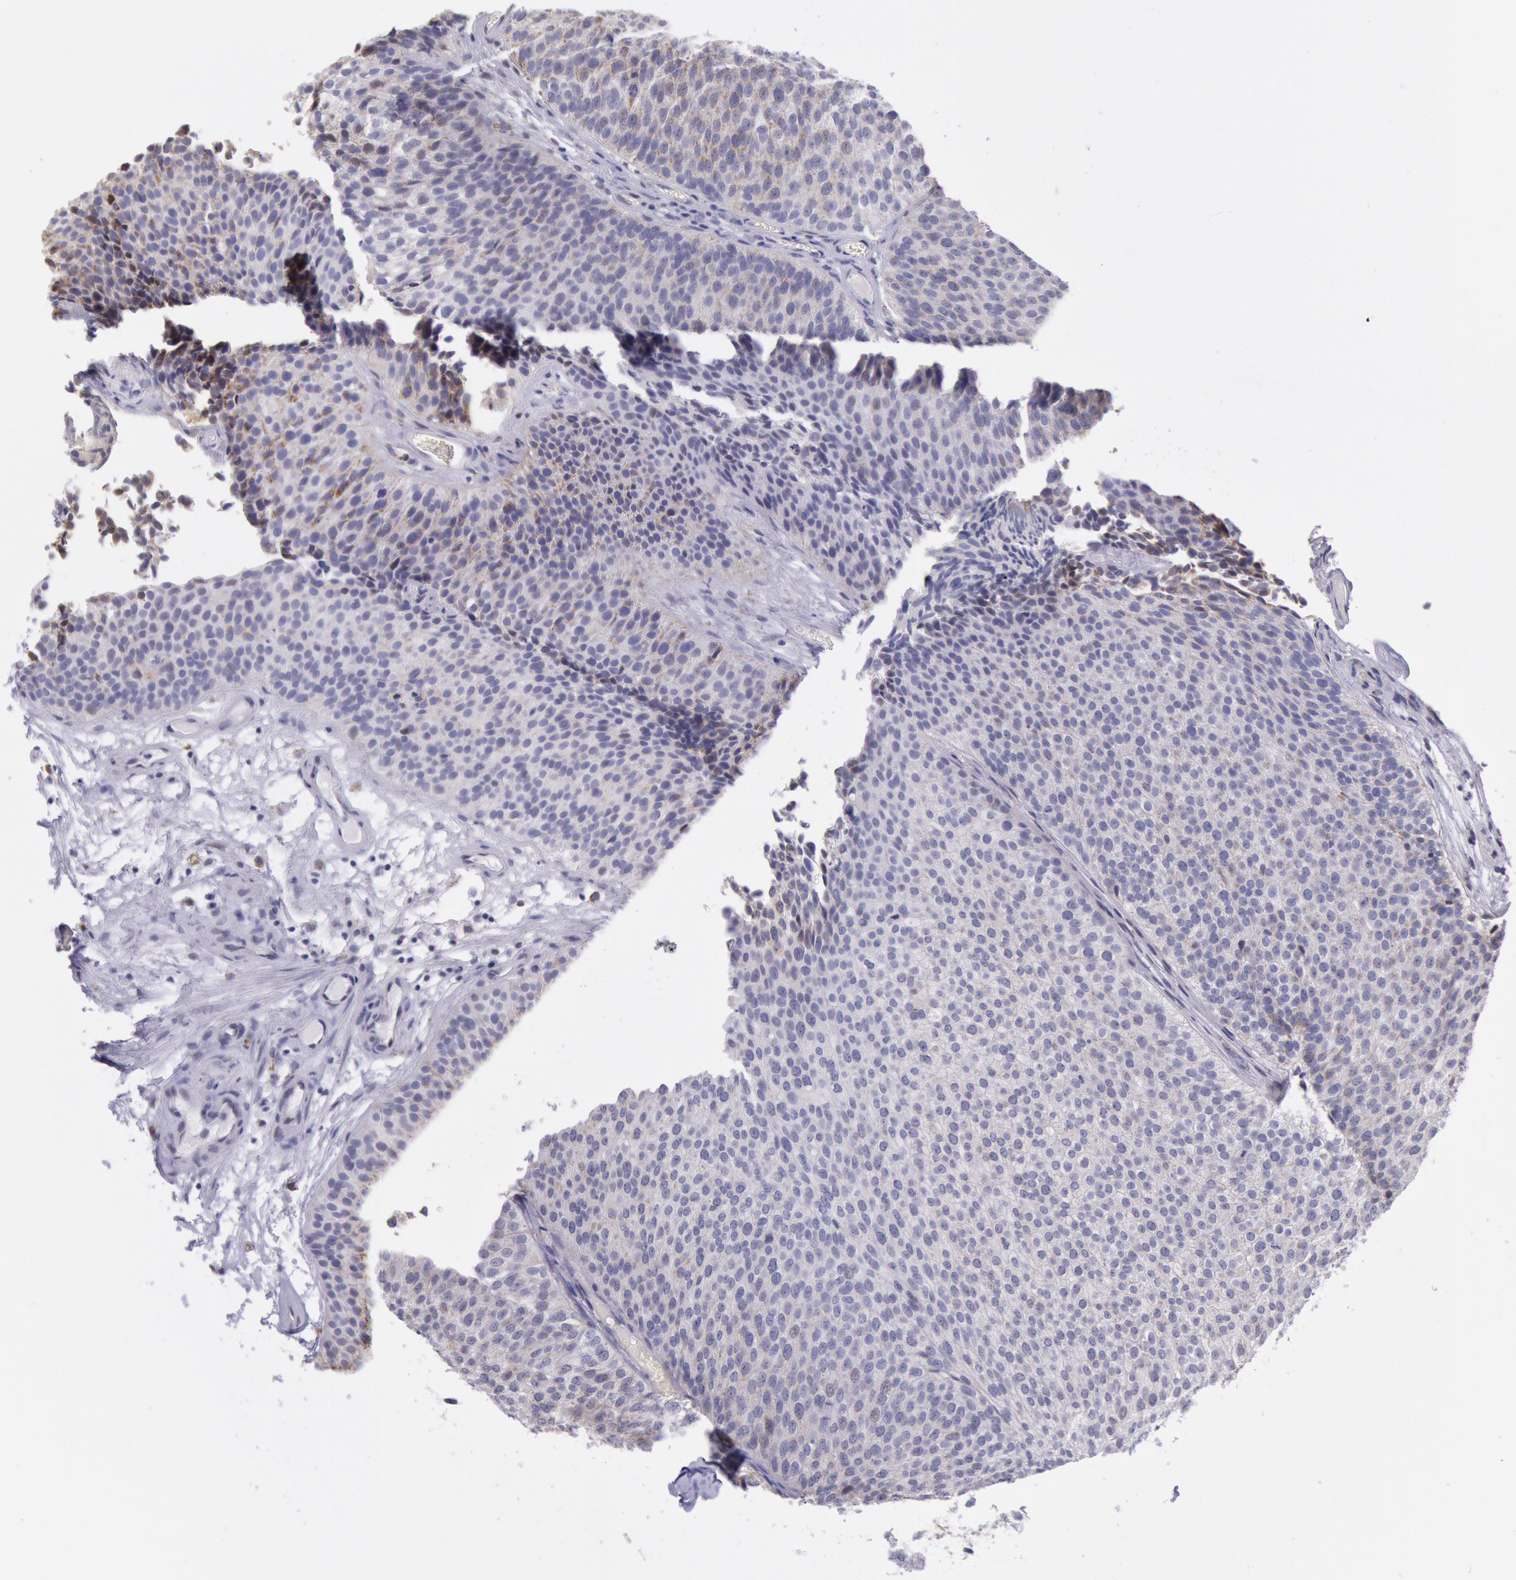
{"staining": {"intensity": "weak", "quantity": "<25%", "location": "cytoplasmic/membranous"}, "tissue": "urothelial cancer", "cell_type": "Tumor cells", "image_type": "cancer", "snomed": [{"axis": "morphology", "description": "Urothelial carcinoma, Low grade"}, {"axis": "topography", "description": "Urinary bladder"}], "caption": "A high-resolution image shows IHC staining of low-grade urothelial carcinoma, which exhibits no significant positivity in tumor cells.", "gene": "FRMD6", "patient": {"sex": "male", "age": 84}}